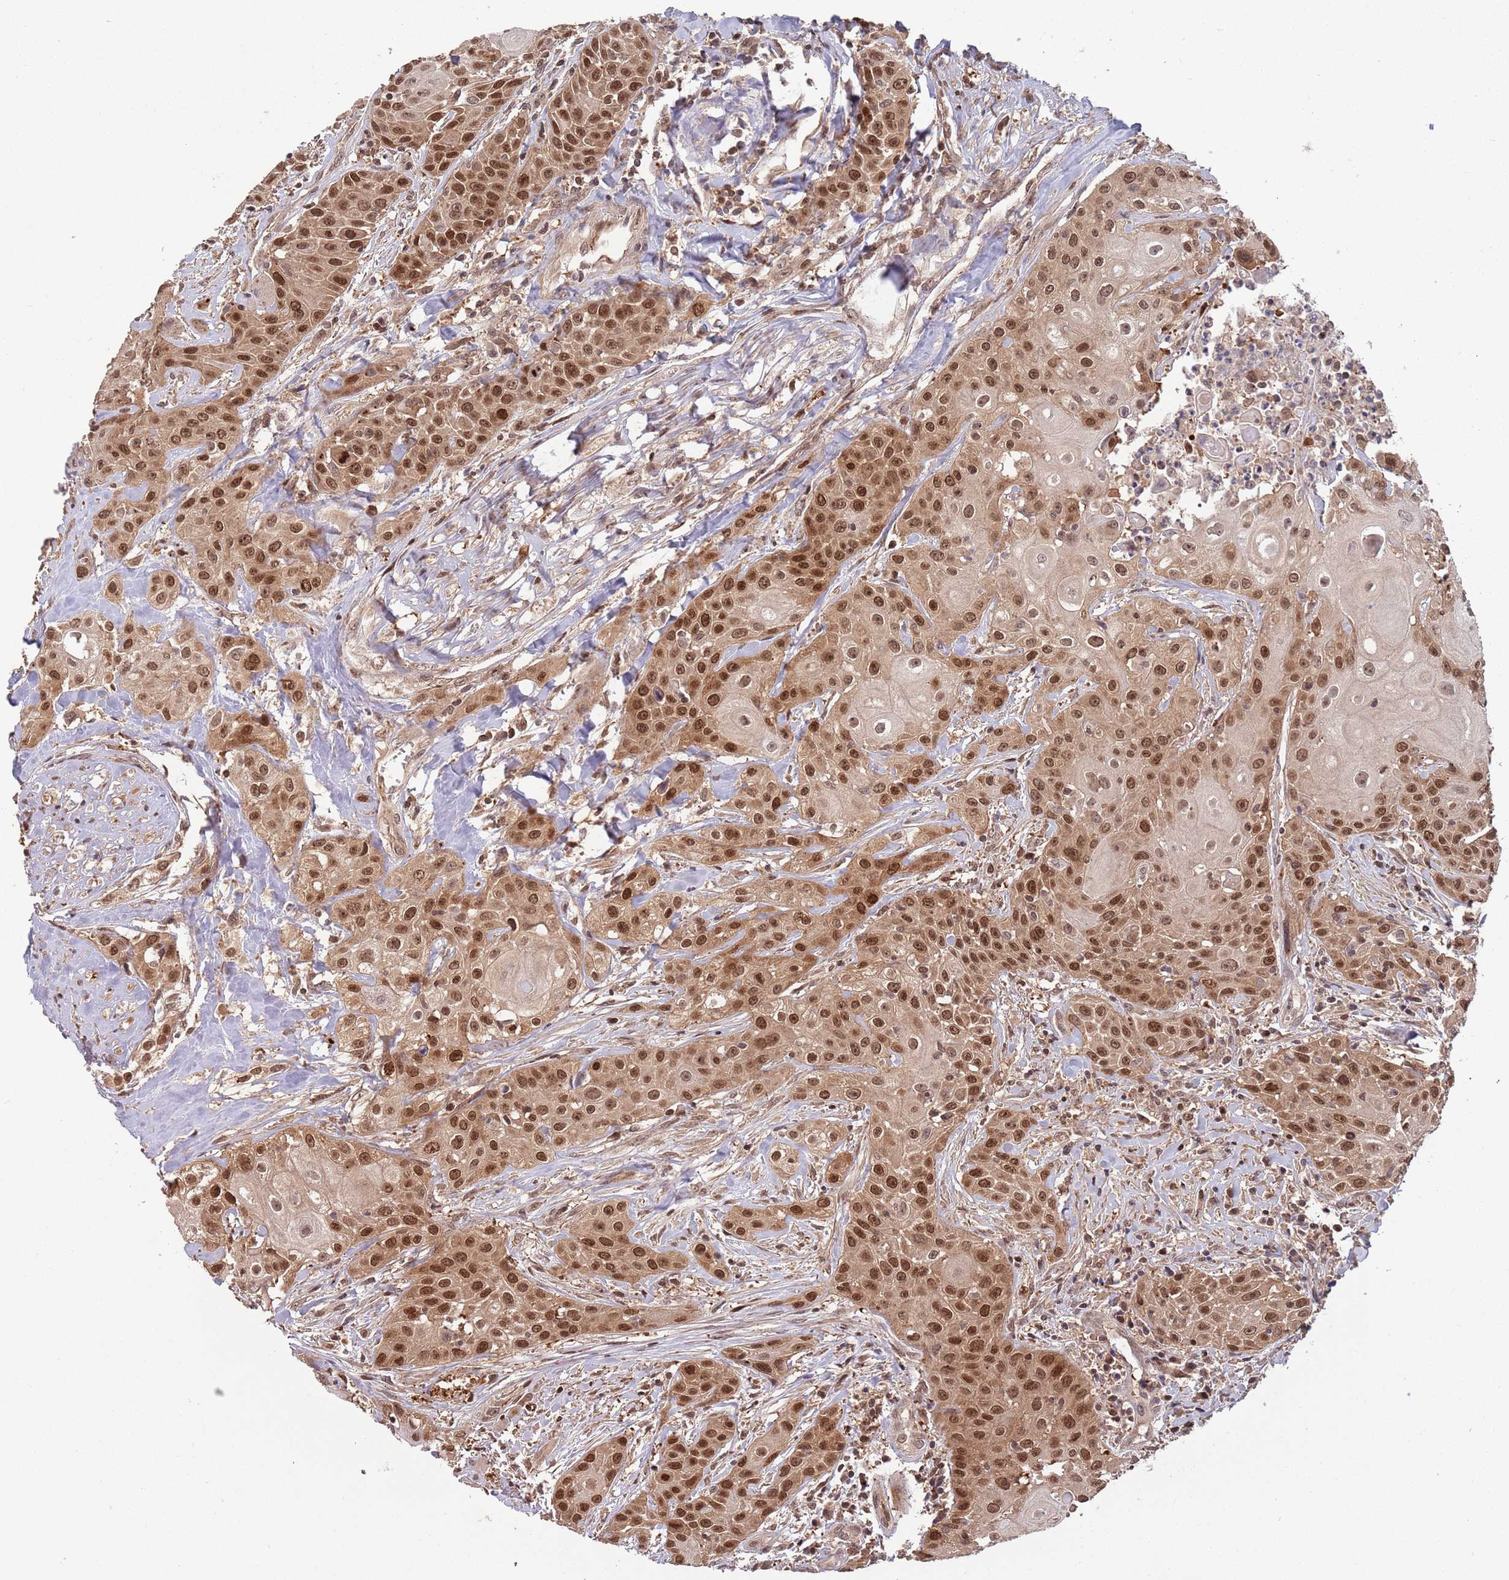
{"staining": {"intensity": "strong", "quantity": ">75%", "location": "cytoplasmic/membranous,nuclear"}, "tissue": "head and neck cancer", "cell_type": "Tumor cells", "image_type": "cancer", "snomed": [{"axis": "morphology", "description": "Squamous cell carcinoma, NOS"}, {"axis": "topography", "description": "Oral tissue"}, {"axis": "topography", "description": "Head-Neck"}], "caption": "Protein analysis of head and neck cancer (squamous cell carcinoma) tissue displays strong cytoplasmic/membranous and nuclear expression in about >75% of tumor cells. The staining is performed using DAB brown chromogen to label protein expression. The nuclei are counter-stained blue using hematoxylin.", "gene": "SALL1", "patient": {"sex": "female", "age": 82}}